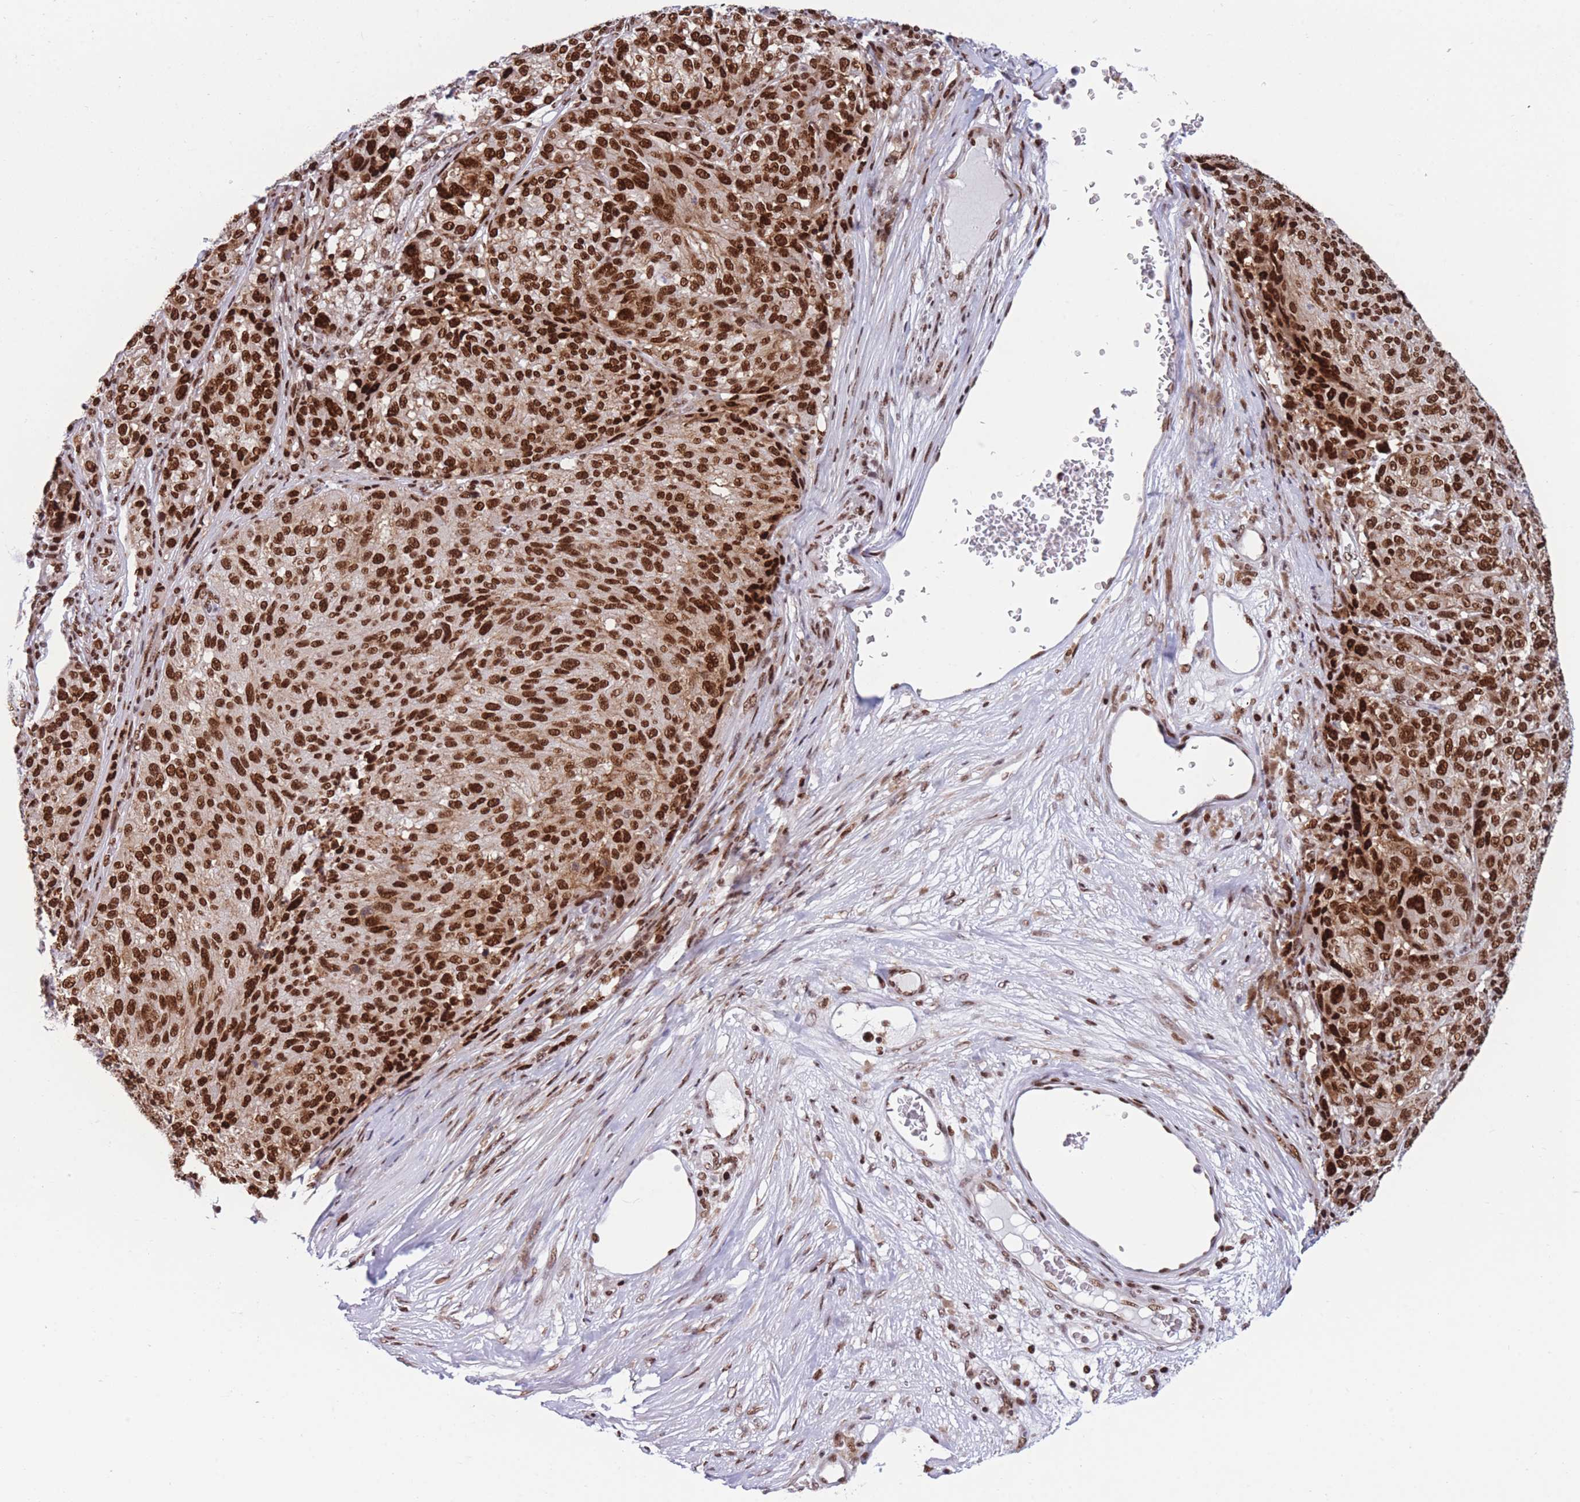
{"staining": {"intensity": "strong", "quantity": "25%-75%", "location": "cytoplasmic/membranous,nuclear"}, "tissue": "melanoma", "cell_type": "Tumor cells", "image_type": "cancer", "snomed": [{"axis": "morphology", "description": "Malignant melanoma, NOS"}, {"axis": "topography", "description": "Skin"}], "caption": "Malignant melanoma stained for a protein (brown) reveals strong cytoplasmic/membranous and nuclear positive expression in about 25%-75% of tumor cells.", "gene": "DNAJC3", "patient": {"sex": "male", "age": 53}}